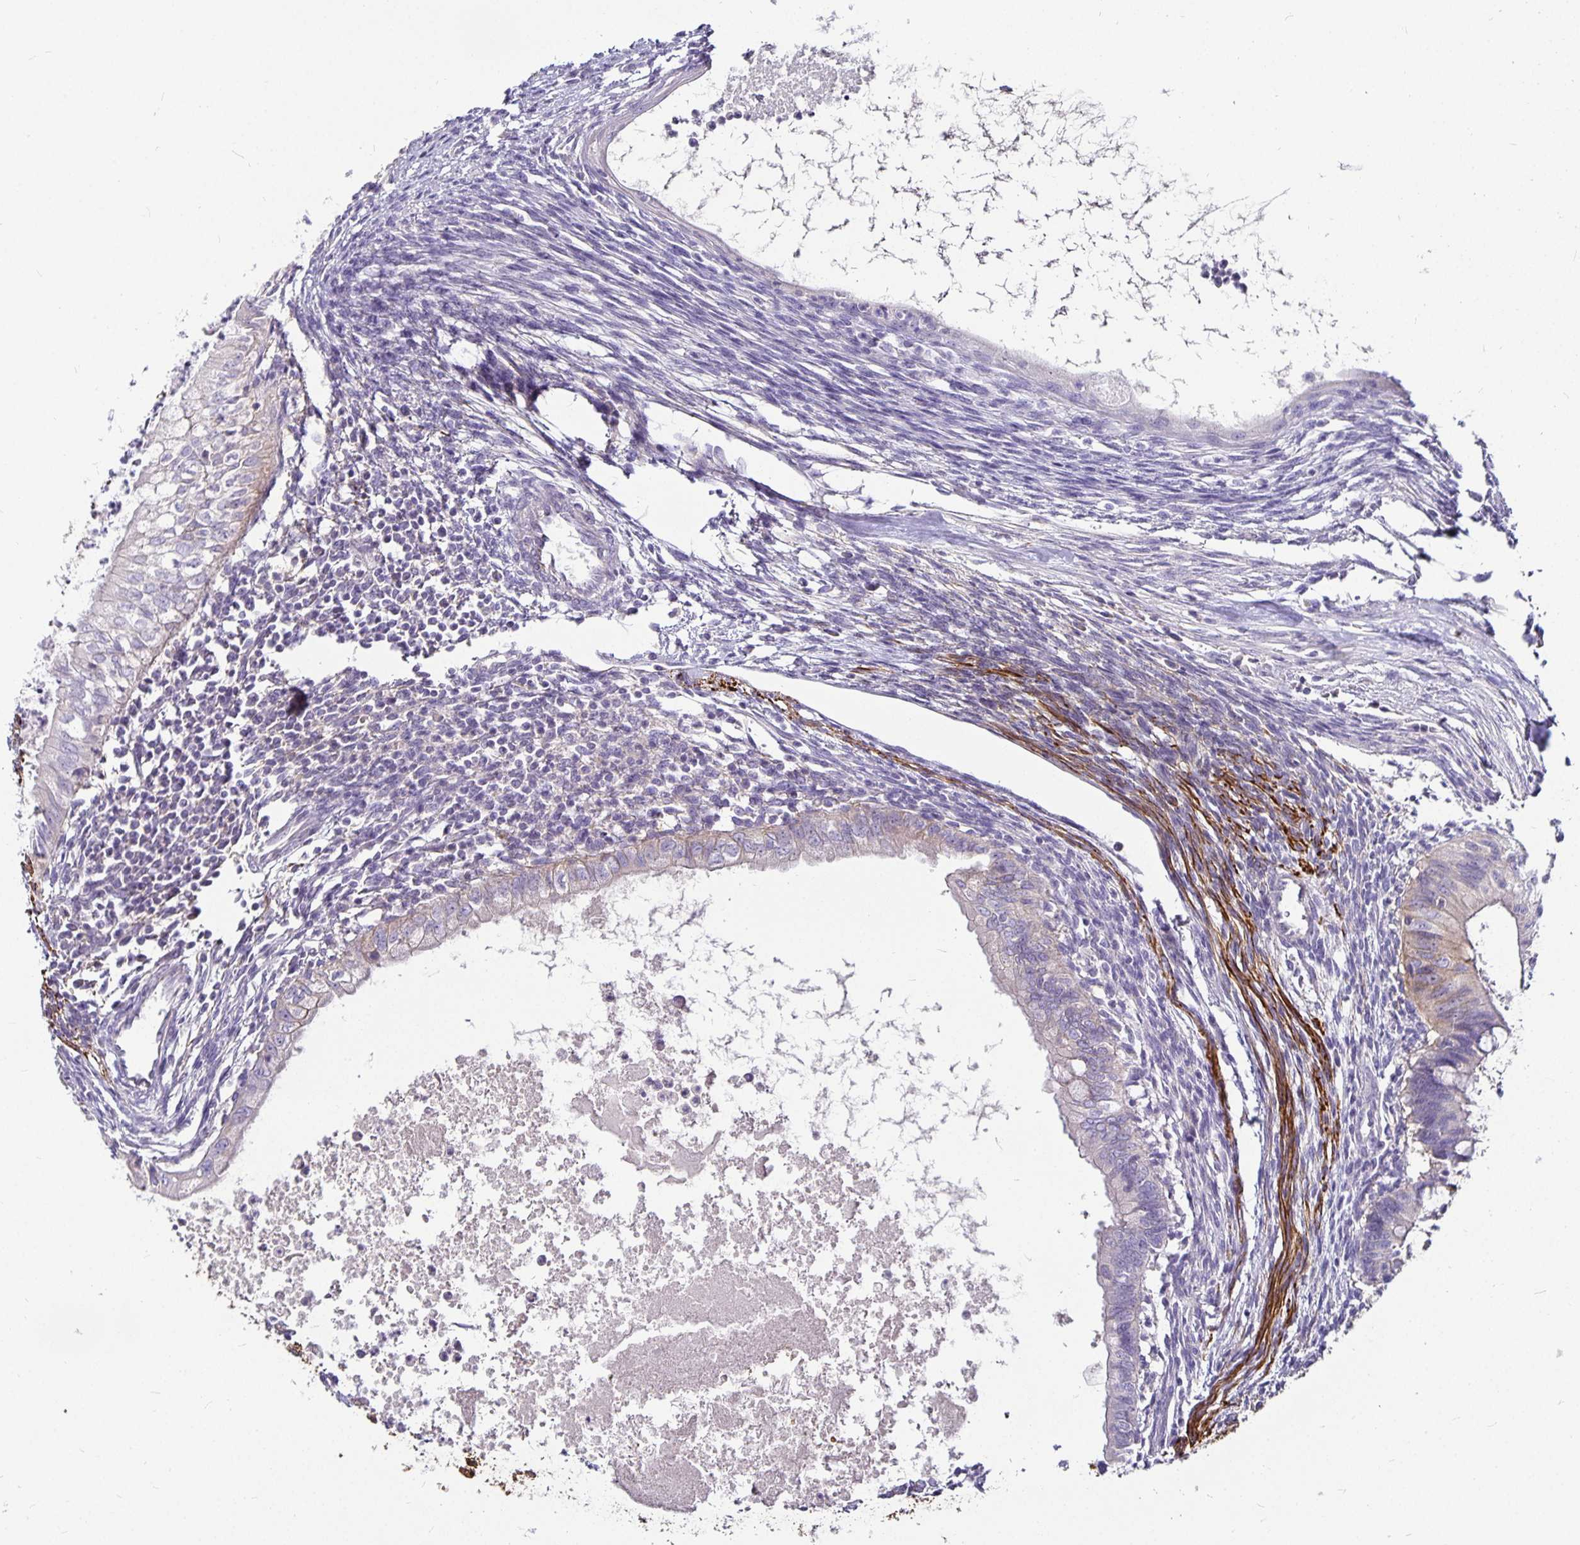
{"staining": {"intensity": "negative", "quantity": "none", "location": "none"}, "tissue": "testis cancer", "cell_type": "Tumor cells", "image_type": "cancer", "snomed": [{"axis": "morphology", "description": "Carcinoma, Embryonal, NOS"}, {"axis": "topography", "description": "Testis"}], "caption": "Testis embryonal carcinoma was stained to show a protein in brown. There is no significant positivity in tumor cells. (Stains: DAB immunohistochemistry (IHC) with hematoxylin counter stain, Microscopy: brightfield microscopy at high magnification).", "gene": "CA12", "patient": {"sex": "male", "age": 37}}